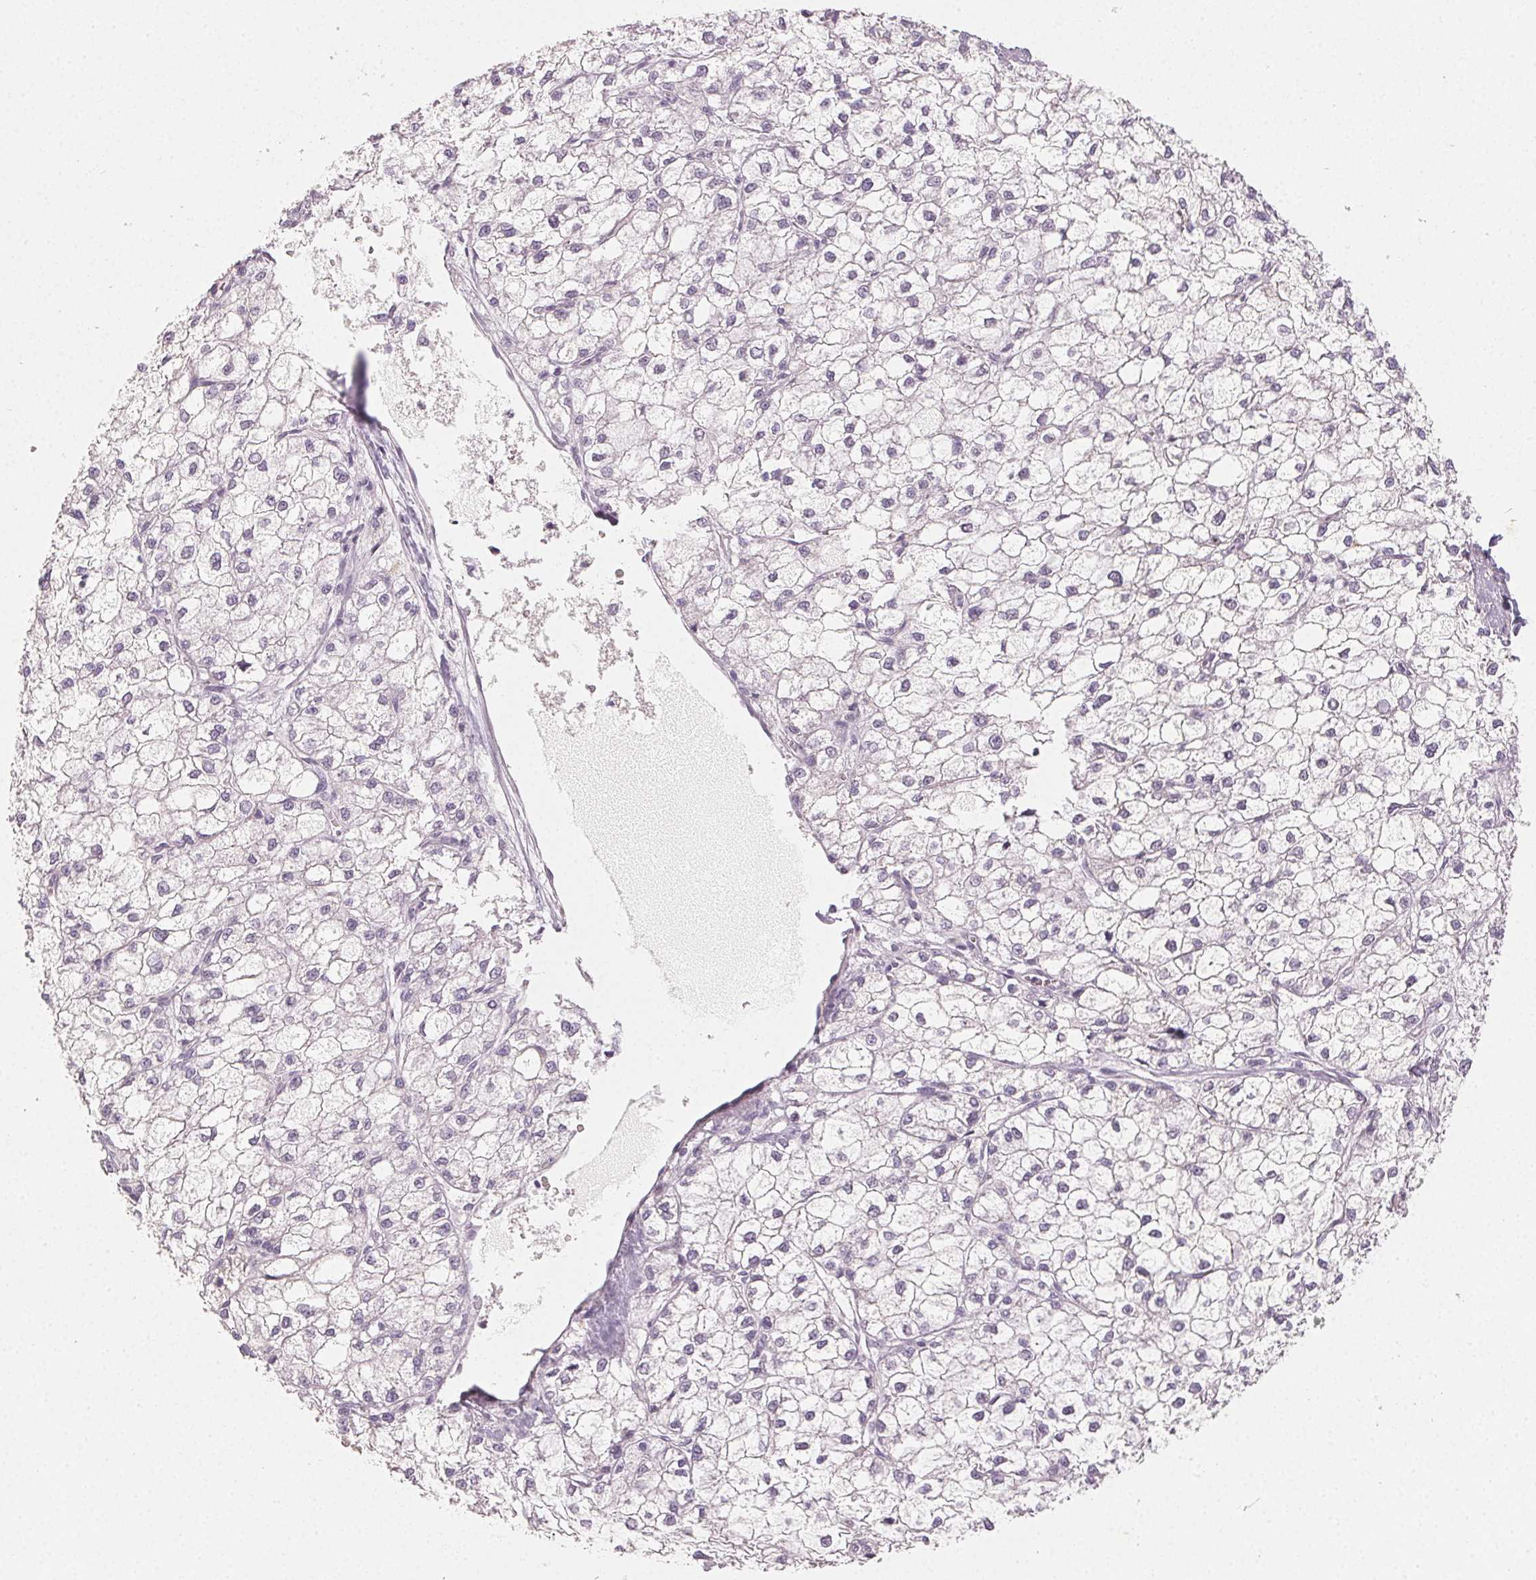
{"staining": {"intensity": "negative", "quantity": "none", "location": "none"}, "tissue": "liver cancer", "cell_type": "Tumor cells", "image_type": "cancer", "snomed": [{"axis": "morphology", "description": "Carcinoma, Hepatocellular, NOS"}, {"axis": "topography", "description": "Liver"}], "caption": "Hepatocellular carcinoma (liver) was stained to show a protein in brown. There is no significant expression in tumor cells. (DAB (3,3'-diaminobenzidine) immunohistochemistry (IHC) visualized using brightfield microscopy, high magnification).", "gene": "LVRN", "patient": {"sex": "female", "age": 43}}